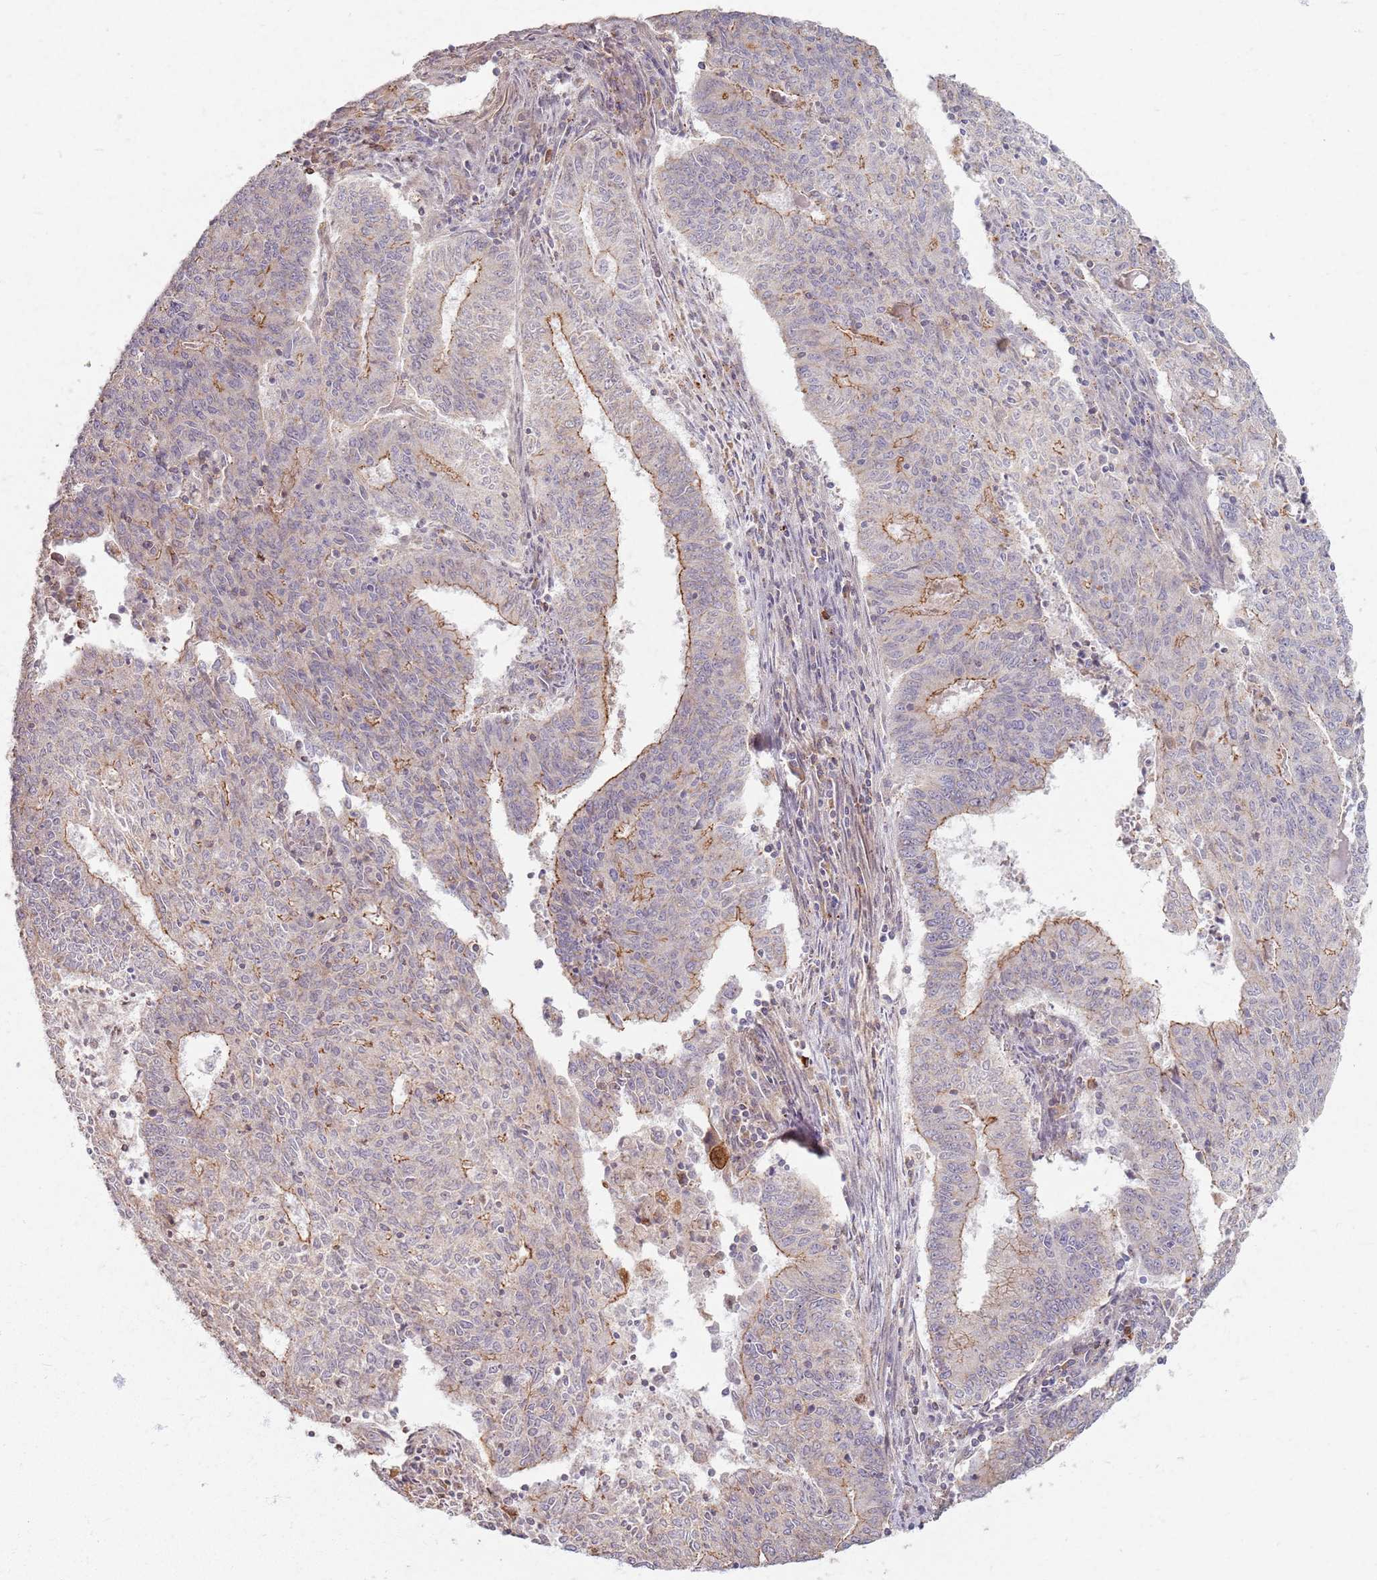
{"staining": {"intensity": "moderate", "quantity": "<25%", "location": "cytoplasmic/membranous"}, "tissue": "endometrial cancer", "cell_type": "Tumor cells", "image_type": "cancer", "snomed": [{"axis": "morphology", "description": "Adenocarcinoma, NOS"}, {"axis": "topography", "description": "Endometrium"}], "caption": "An immunohistochemistry (IHC) micrograph of tumor tissue is shown. Protein staining in brown labels moderate cytoplasmic/membranous positivity in endometrial cancer within tumor cells.", "gene": "KCNA5", "patient": {"sex": "female", "age": 59}}